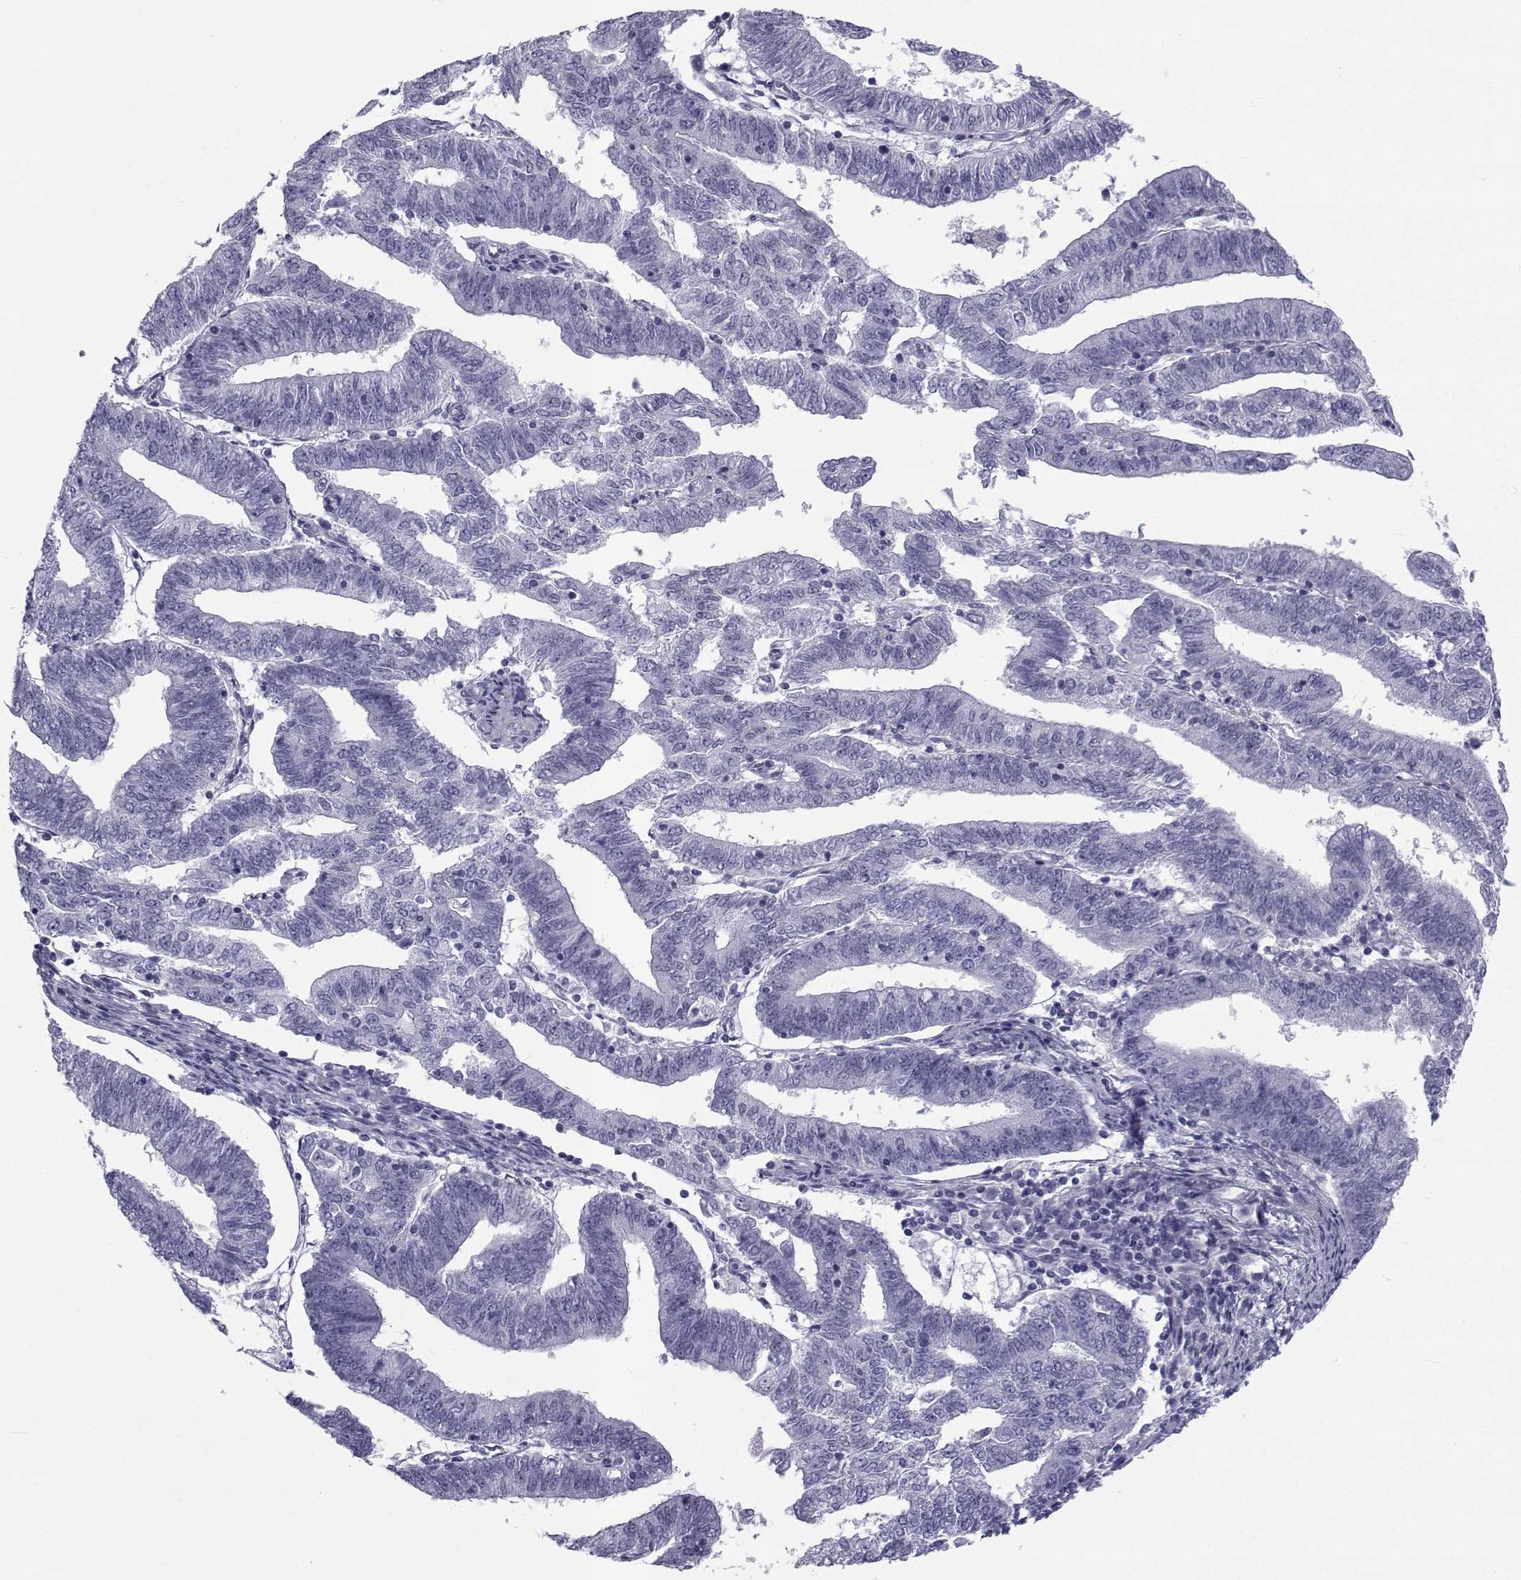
{"staining": {"intensity": "negative", "quantity": "none", "location": "none"}, "tissue": "endometrial cancer", "cell_type": "Tumor cells", "image_type": "cancer", "snomed": [{"axis": "morphology", "description": "Adenocarcinoma, NOS"}, {"axis": "topography", "description": "Endometrium"}], "caption": "Endometrial cancer stained for a protein using IHC reveals no expression tumor cells.", "gene": "SPANXD", "patient": {"sex": "female", "age": 82}}